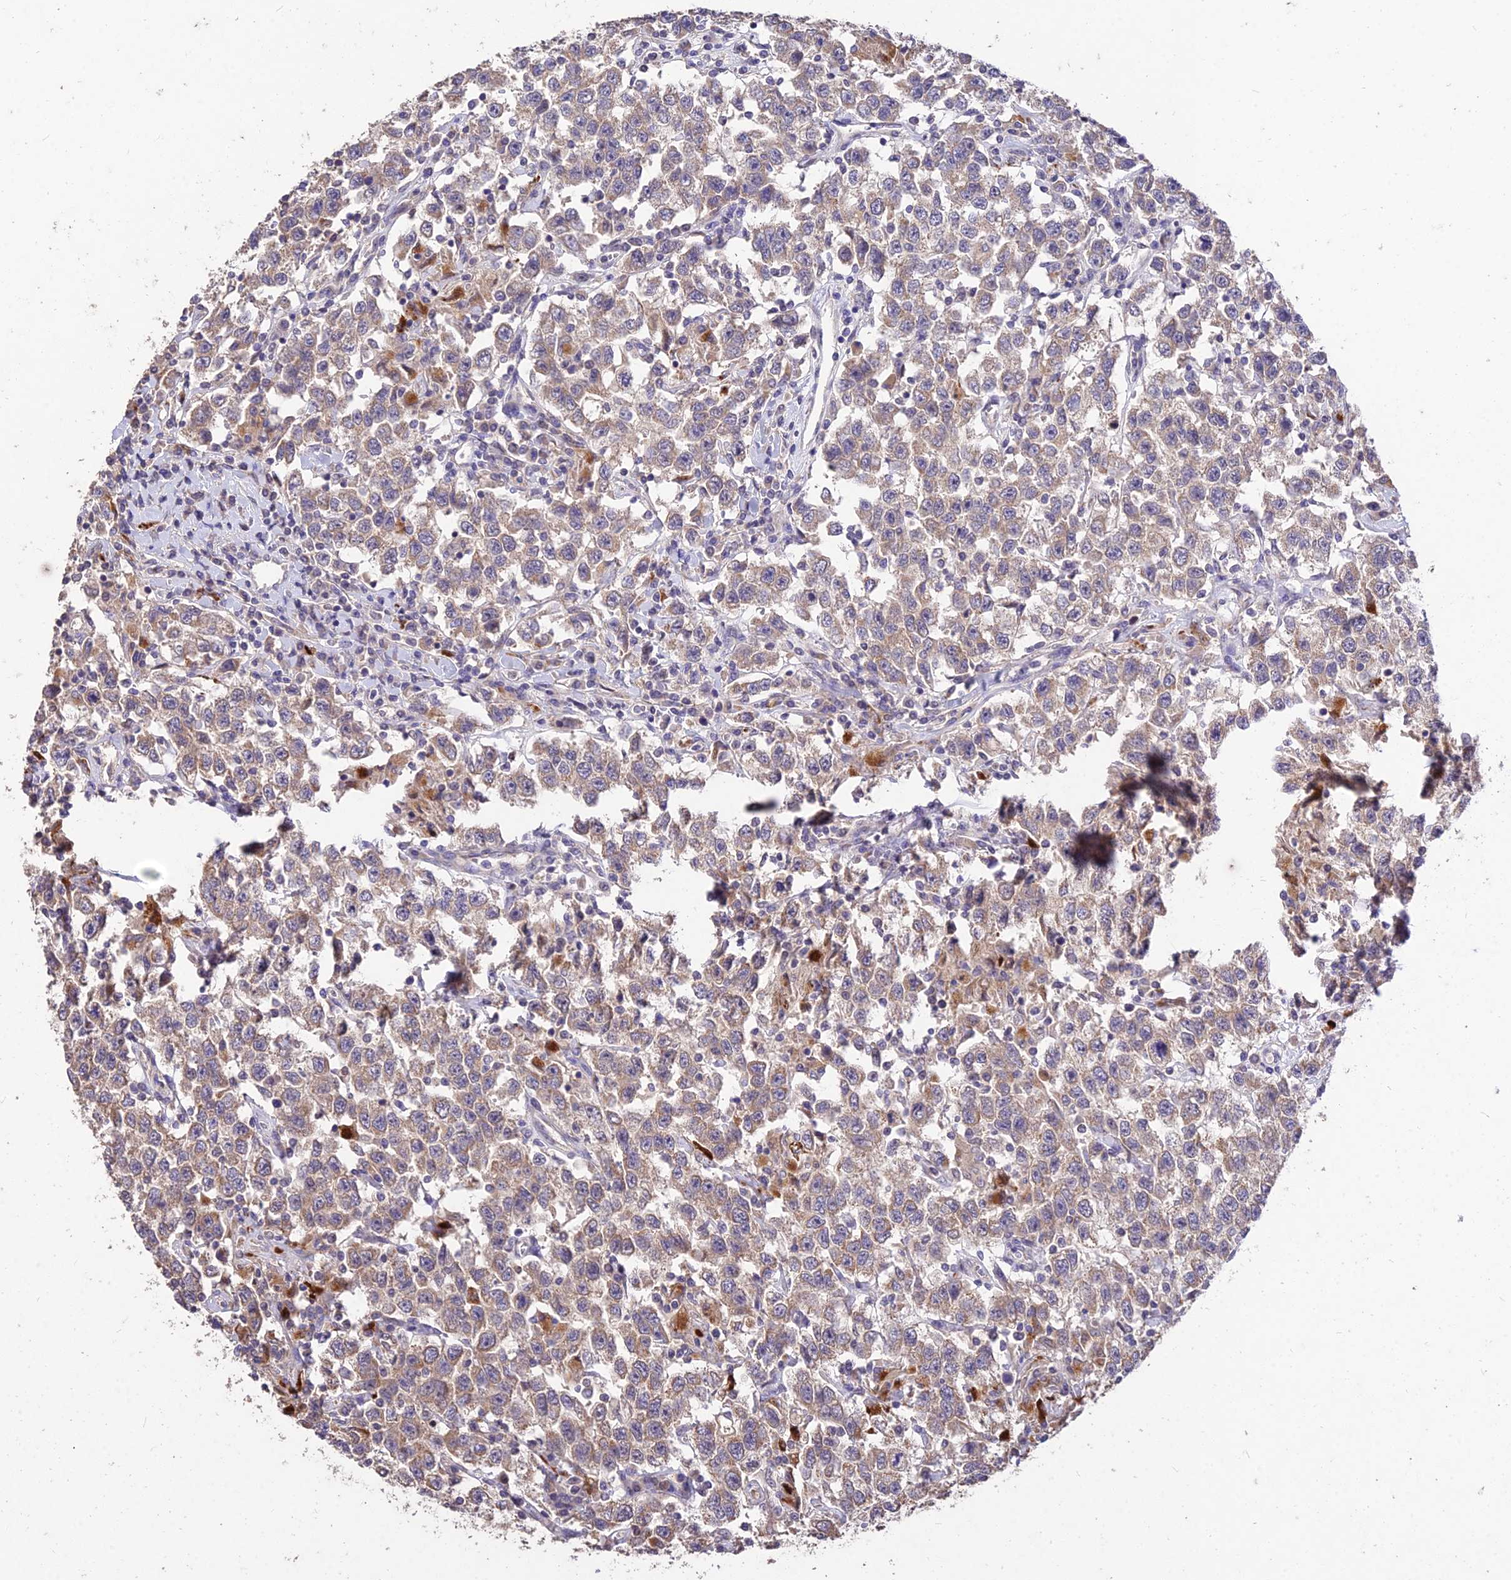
{"staining": {"intensity": "weak", "quantity": ">75%", "location": "cytoplasmic/membranous"}, "tissue": "testis cancer", "cell_type": "Tumor cells", "image_type": "cancer", "snomed": [{"axis": "morphology", "description": "Seminoma, NOS"}, {"axis": "topography", "description": "Testis"}], "caption": "This micrograph exhibits immunohistochemistry (IHC) staining of human seminoma (testis), with low weak cytoplasmic/membranous positivity in about >75% of tumor cells.", "gene": "SDHD", "patient": {"sex": "male", "age": 41}}